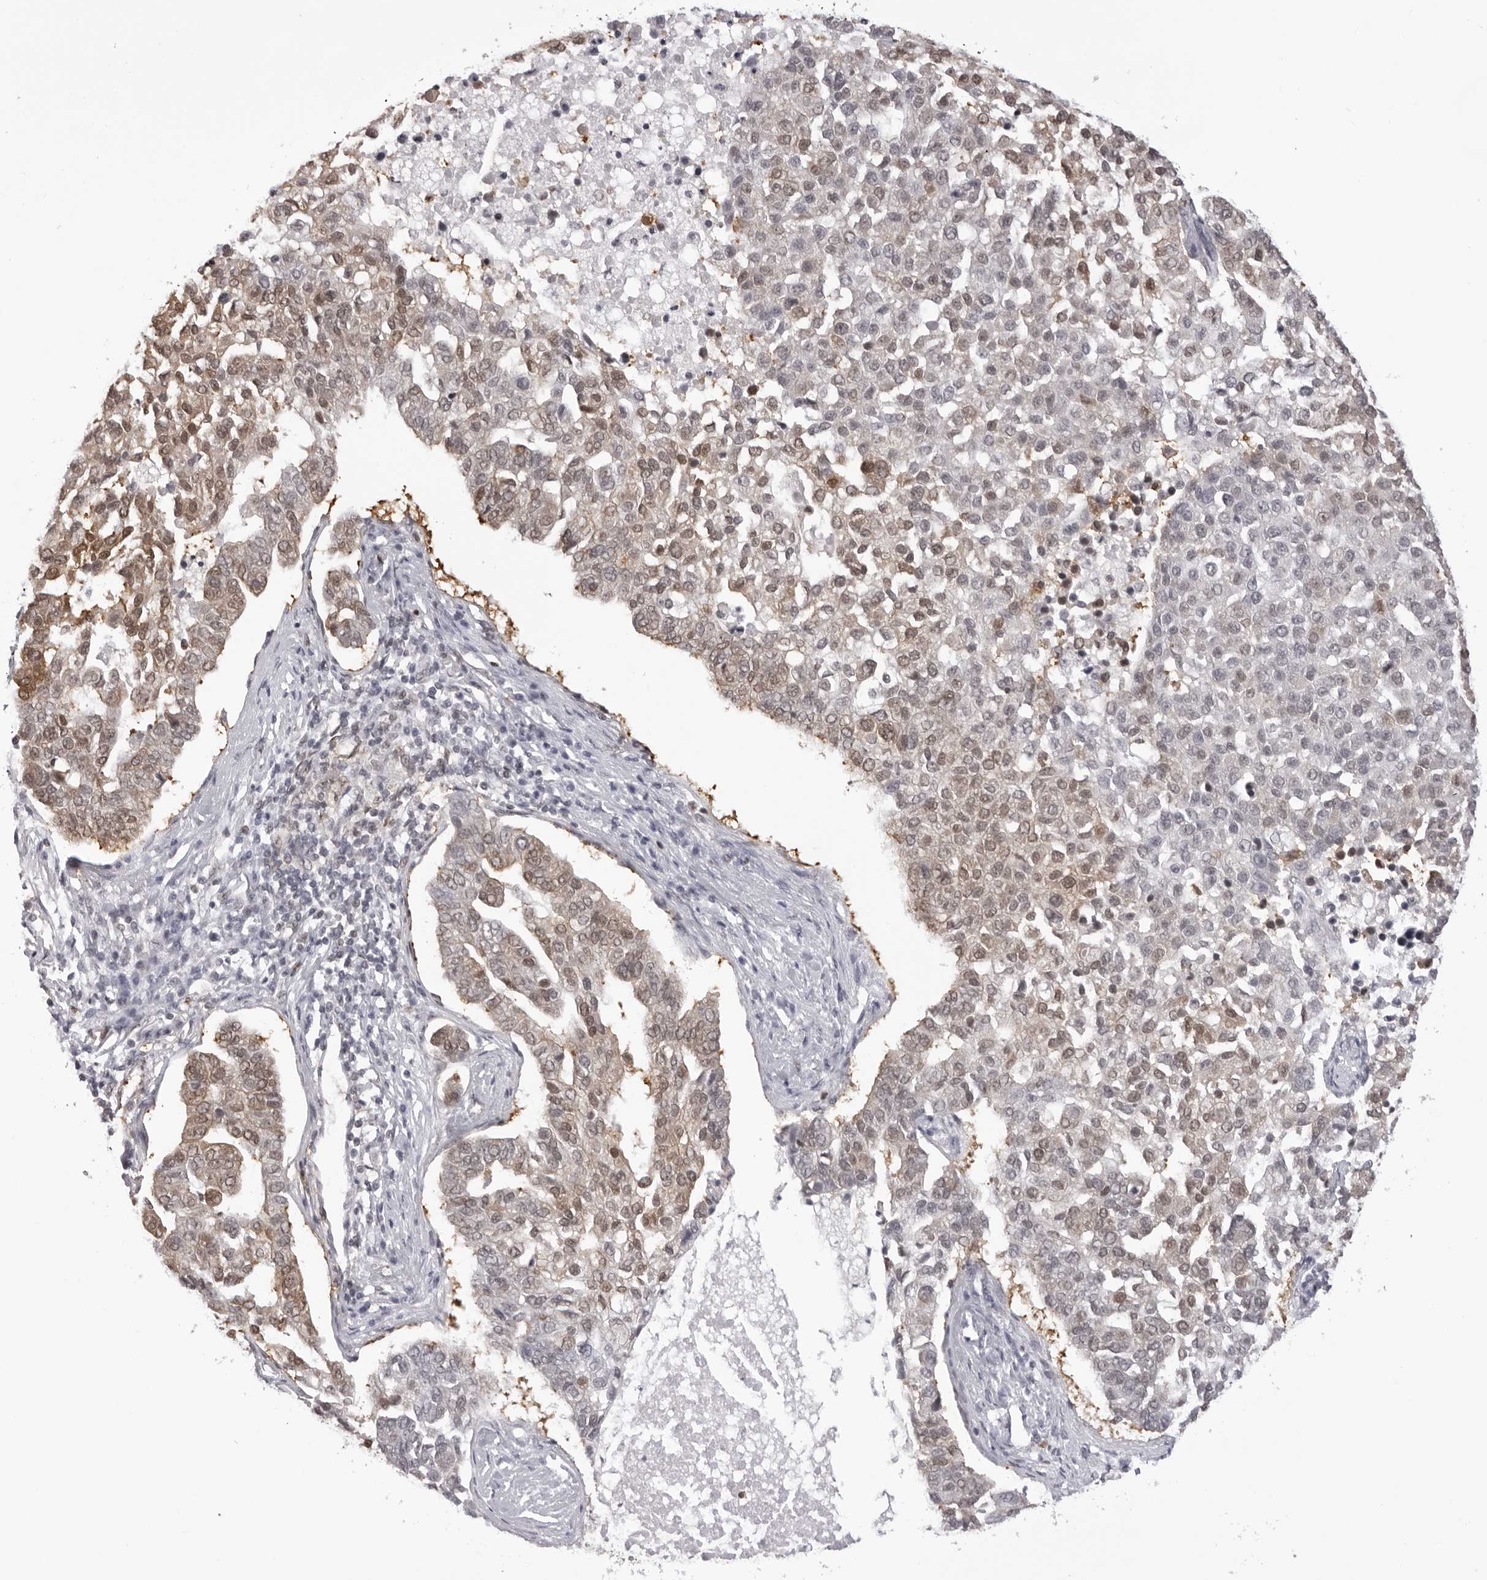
{"staining": {"intensity": "weak", "quantity": ">75%", "location": "cytoplasmic/membranous,nuclear"}, "tissue": "pancreatic cancer", "cell_type": "Tumor cells", "image_type": "cancer", "snomed": [{"axis": "morphology", "description": "Adenocarcinoma, NOS"}, {"axis": "topography", "description": "Pancreas"}], "caption": "Protein staining of pancreatic adenocarcinoma tissue reveals weak cytoplasmic/membranous and nuclear positivity in approximately >75% of tumor cells.", "gene": "HSPA4", "patient": {"sex": "female", "age": 61}}